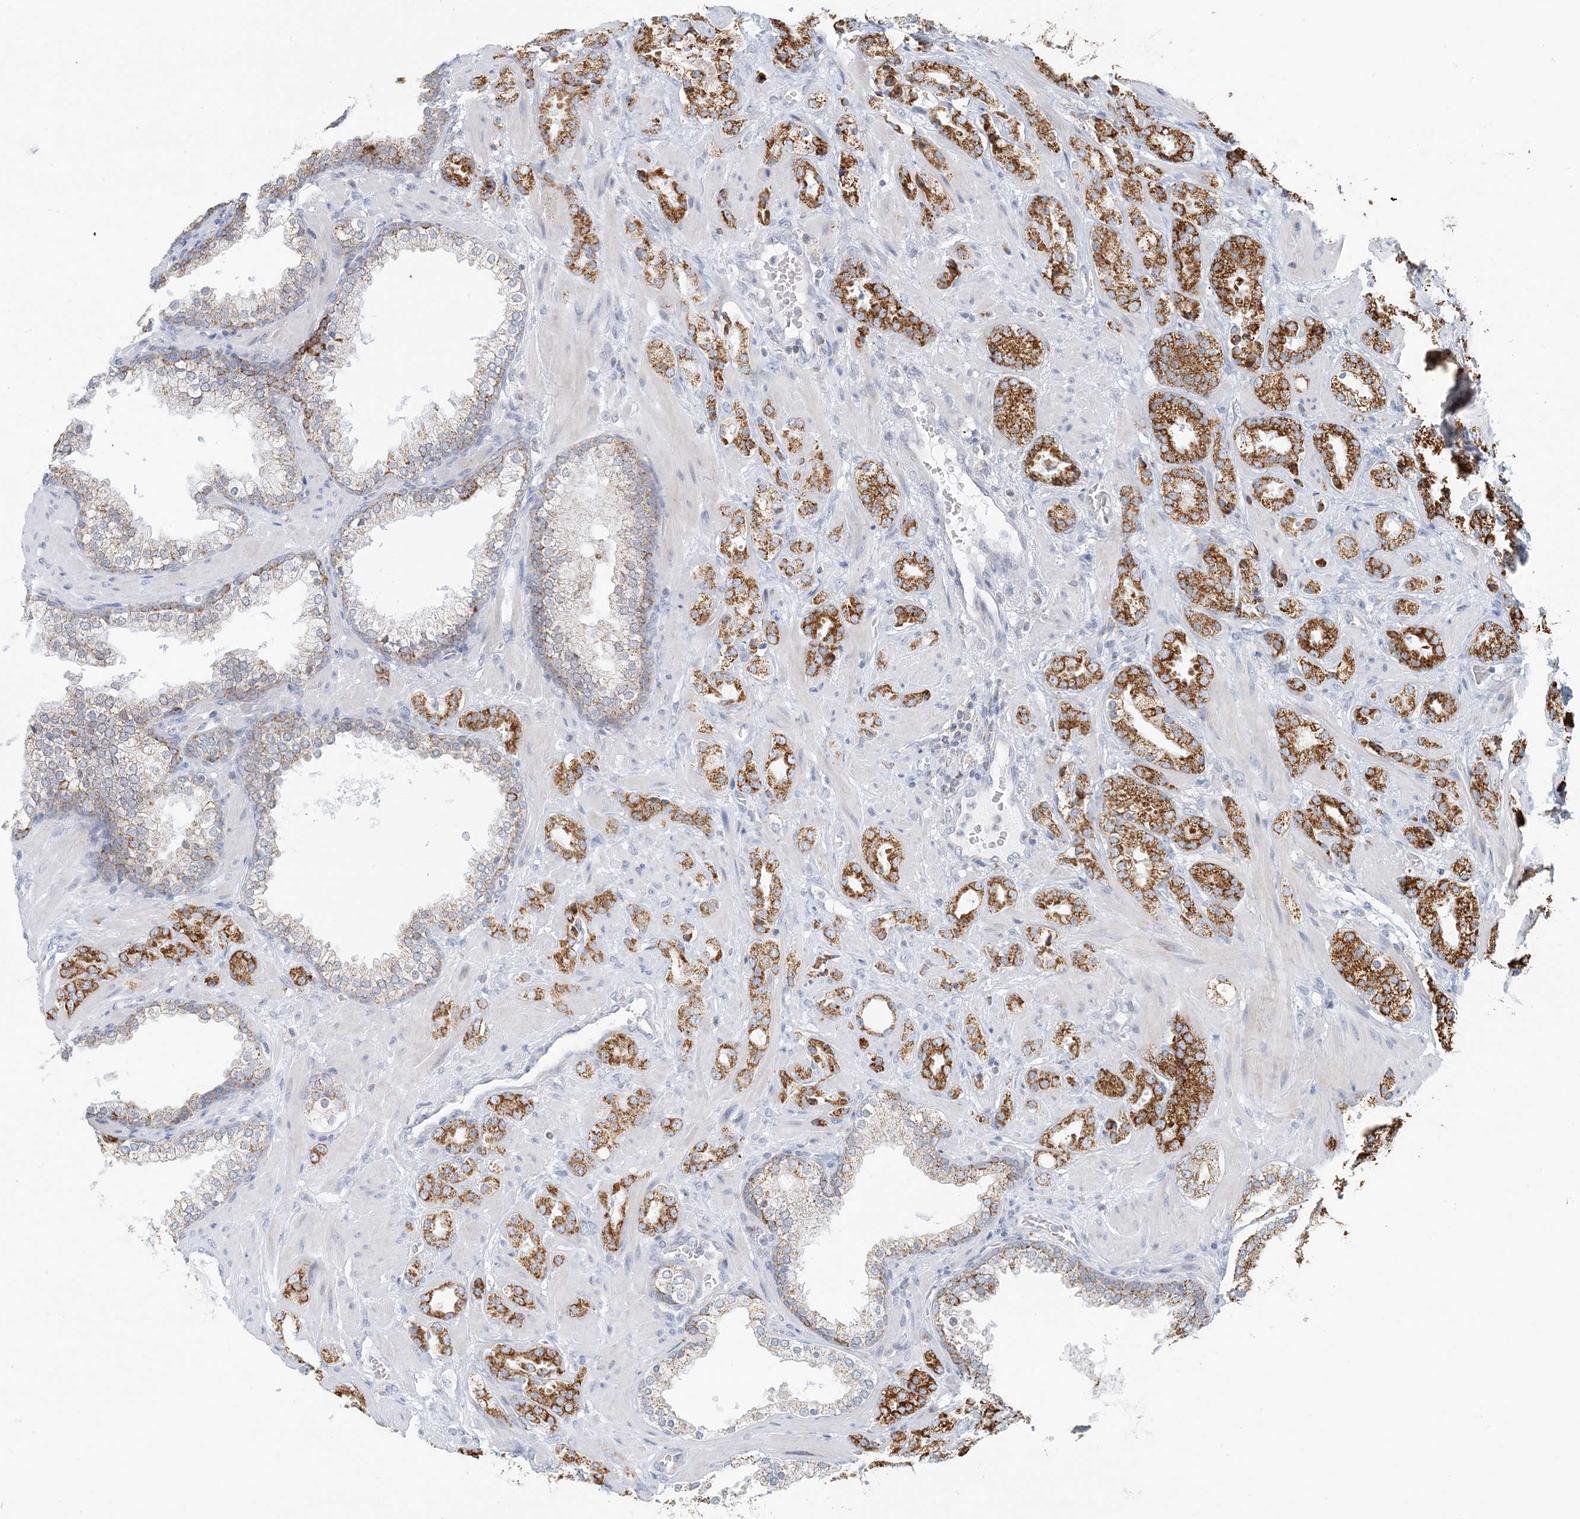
{"staining": {"intensity": "strong", "quantity": ">75%", "location": "cytoplasmic/membranous"}, "tissue": "prostate cancer", "cell_type": "Tumor cells", "image_type": "cancer", "snomed": [{"axis": "morphology", "description": "Adenocarcinoma, High grade"}, {"axis": "topography", "description": "Prostate"}], "caption": "Approximately >75% of tumor cells in prostate cancer display strong cytoplasmic/membranous protein expression as visualized by brown immunohistochemical staining.", "gene": "BDH1", "patient": {"sex": "male", "age": 64}}